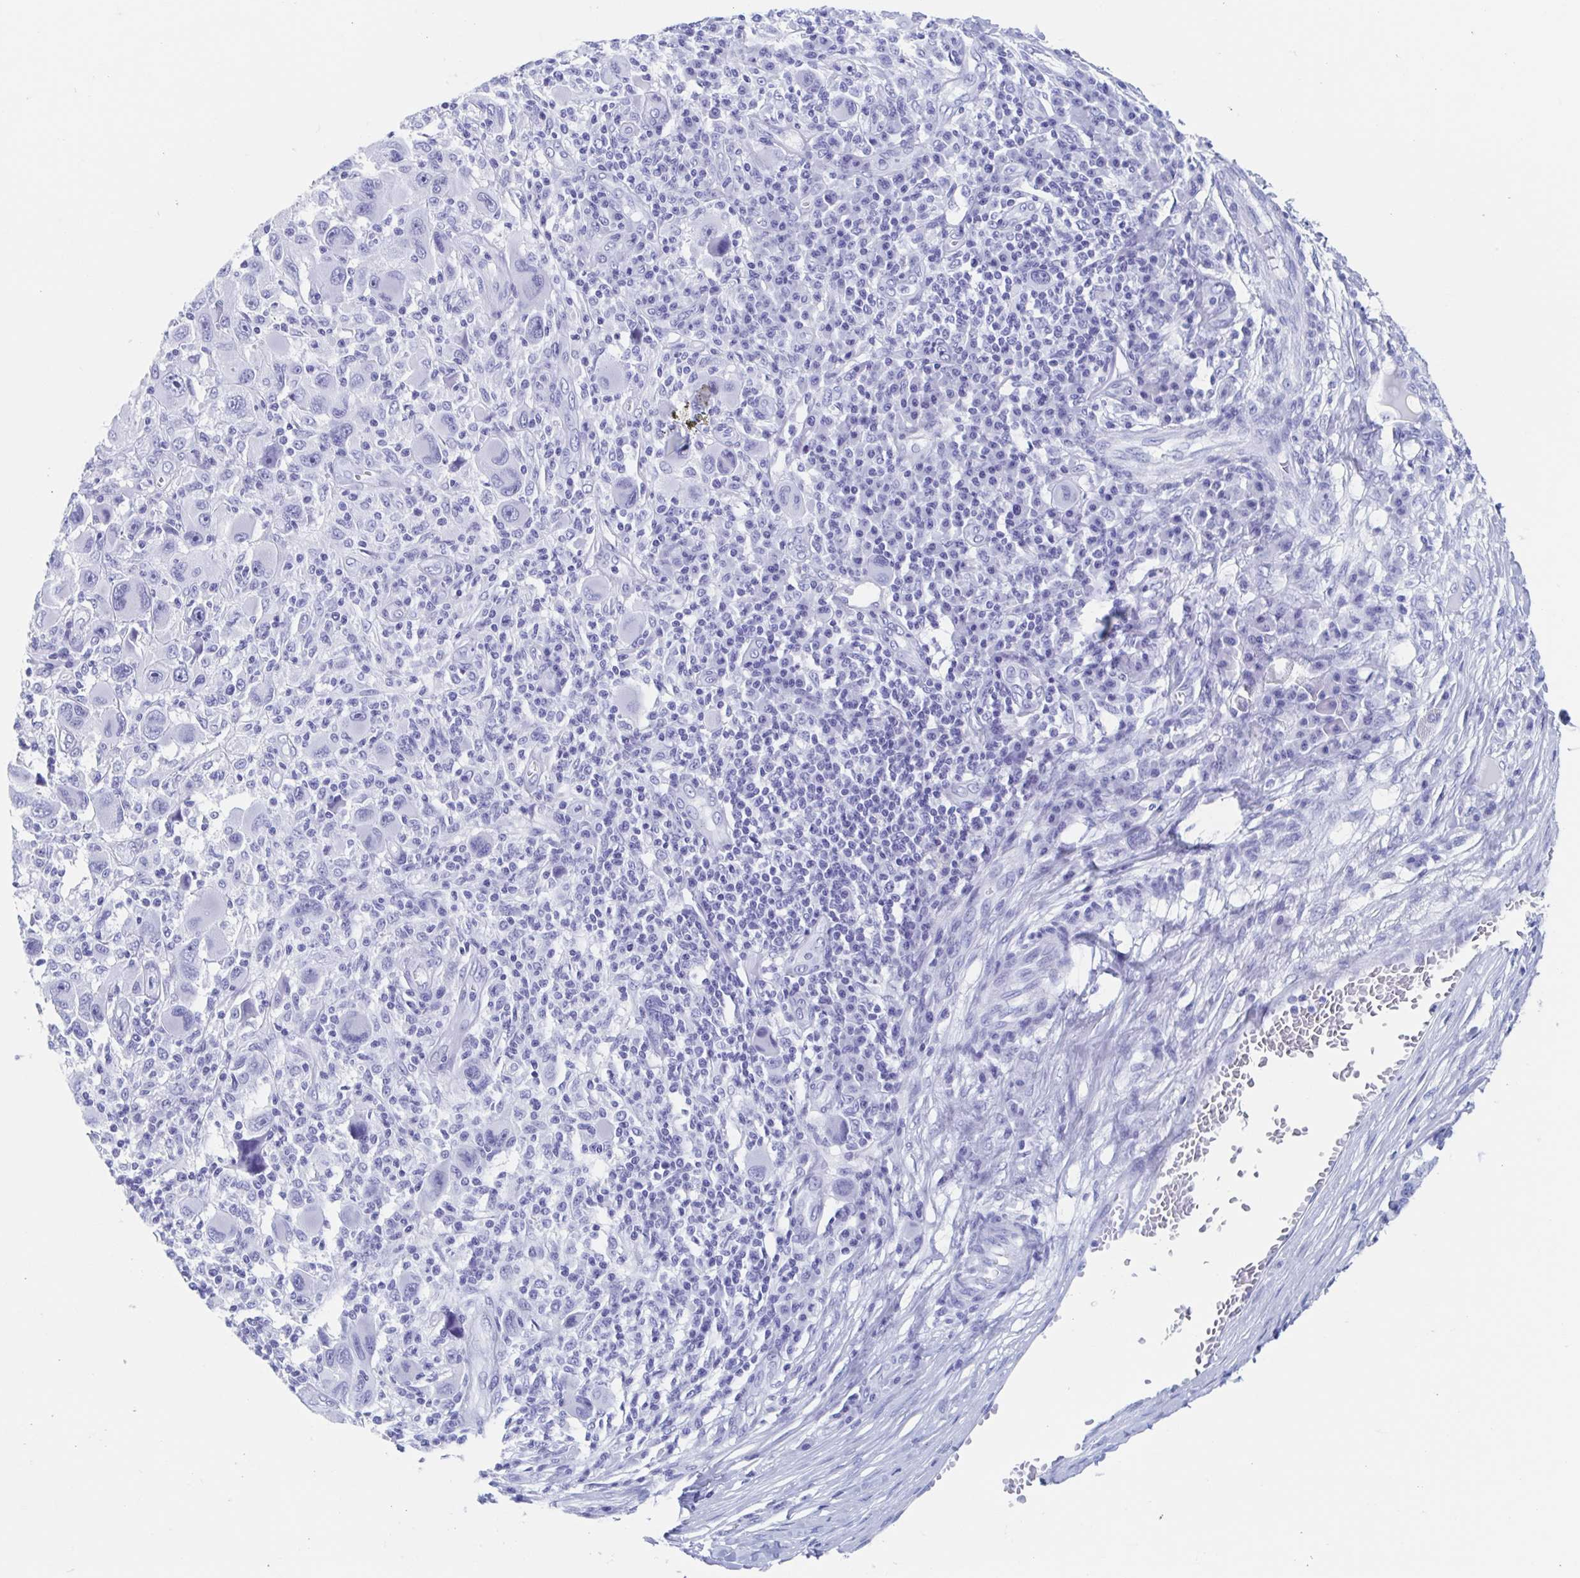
{"staining": {"intensity": "negative", "quantity": "none", "location": "none"}, "tissue": "melanoma", "cell_type": "Tumor cells", "image_type": "cancer", "snomed": [{"axis": "morphology", "description": "Malignant melanoma, NOS"}, {"axis": "topography", "description": "Skin"}], "caption": "Malignant melanoma was stained to show a protein in brown. There is no significant expression in tumor cells.", "gene": "HDGFL1", "patient": {"sex": "male", "age": 53}}